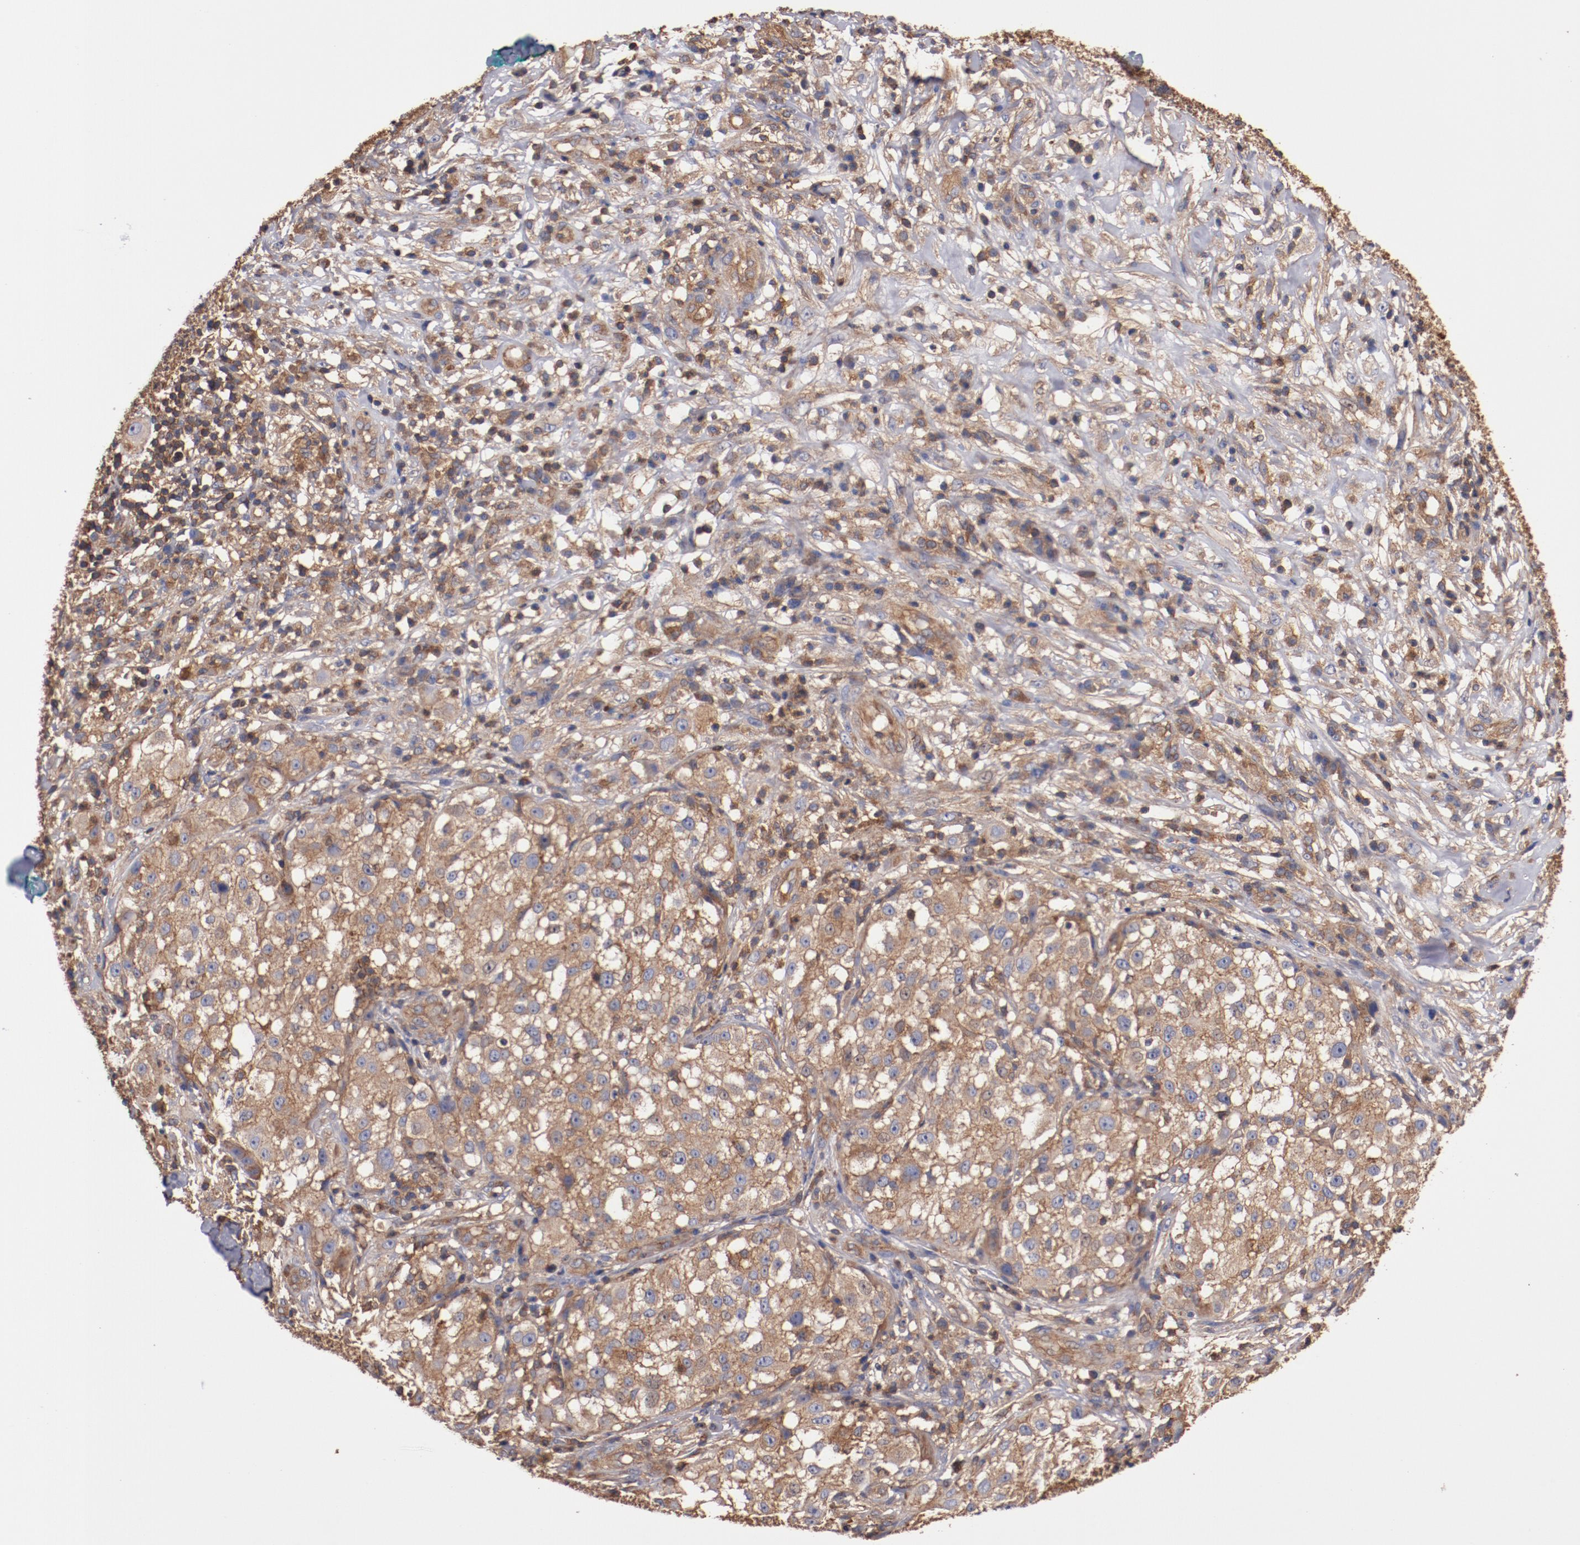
{"staining": {"intensity": "moderate", "quantity": ">75%", "location": "cytoplasmic/membranous"}, "tissue": "melanoma", "cell_type": "Tumor cells", "image_type": "cancer", "snomed": [{"axis": "morphology", "description": "Necrosis, NOS"}, {"axis": "morphology", "description": "Malignant melanoma, NOS"}, {"axis": "topography", "description": "Skin"}], "caption": "Melanoma stained for a protein displays moderate cytoplasmic/membranous positivity in tumor cells.", "gene": "TMOD3", "patient": {"sex": "female", "age": 87}}